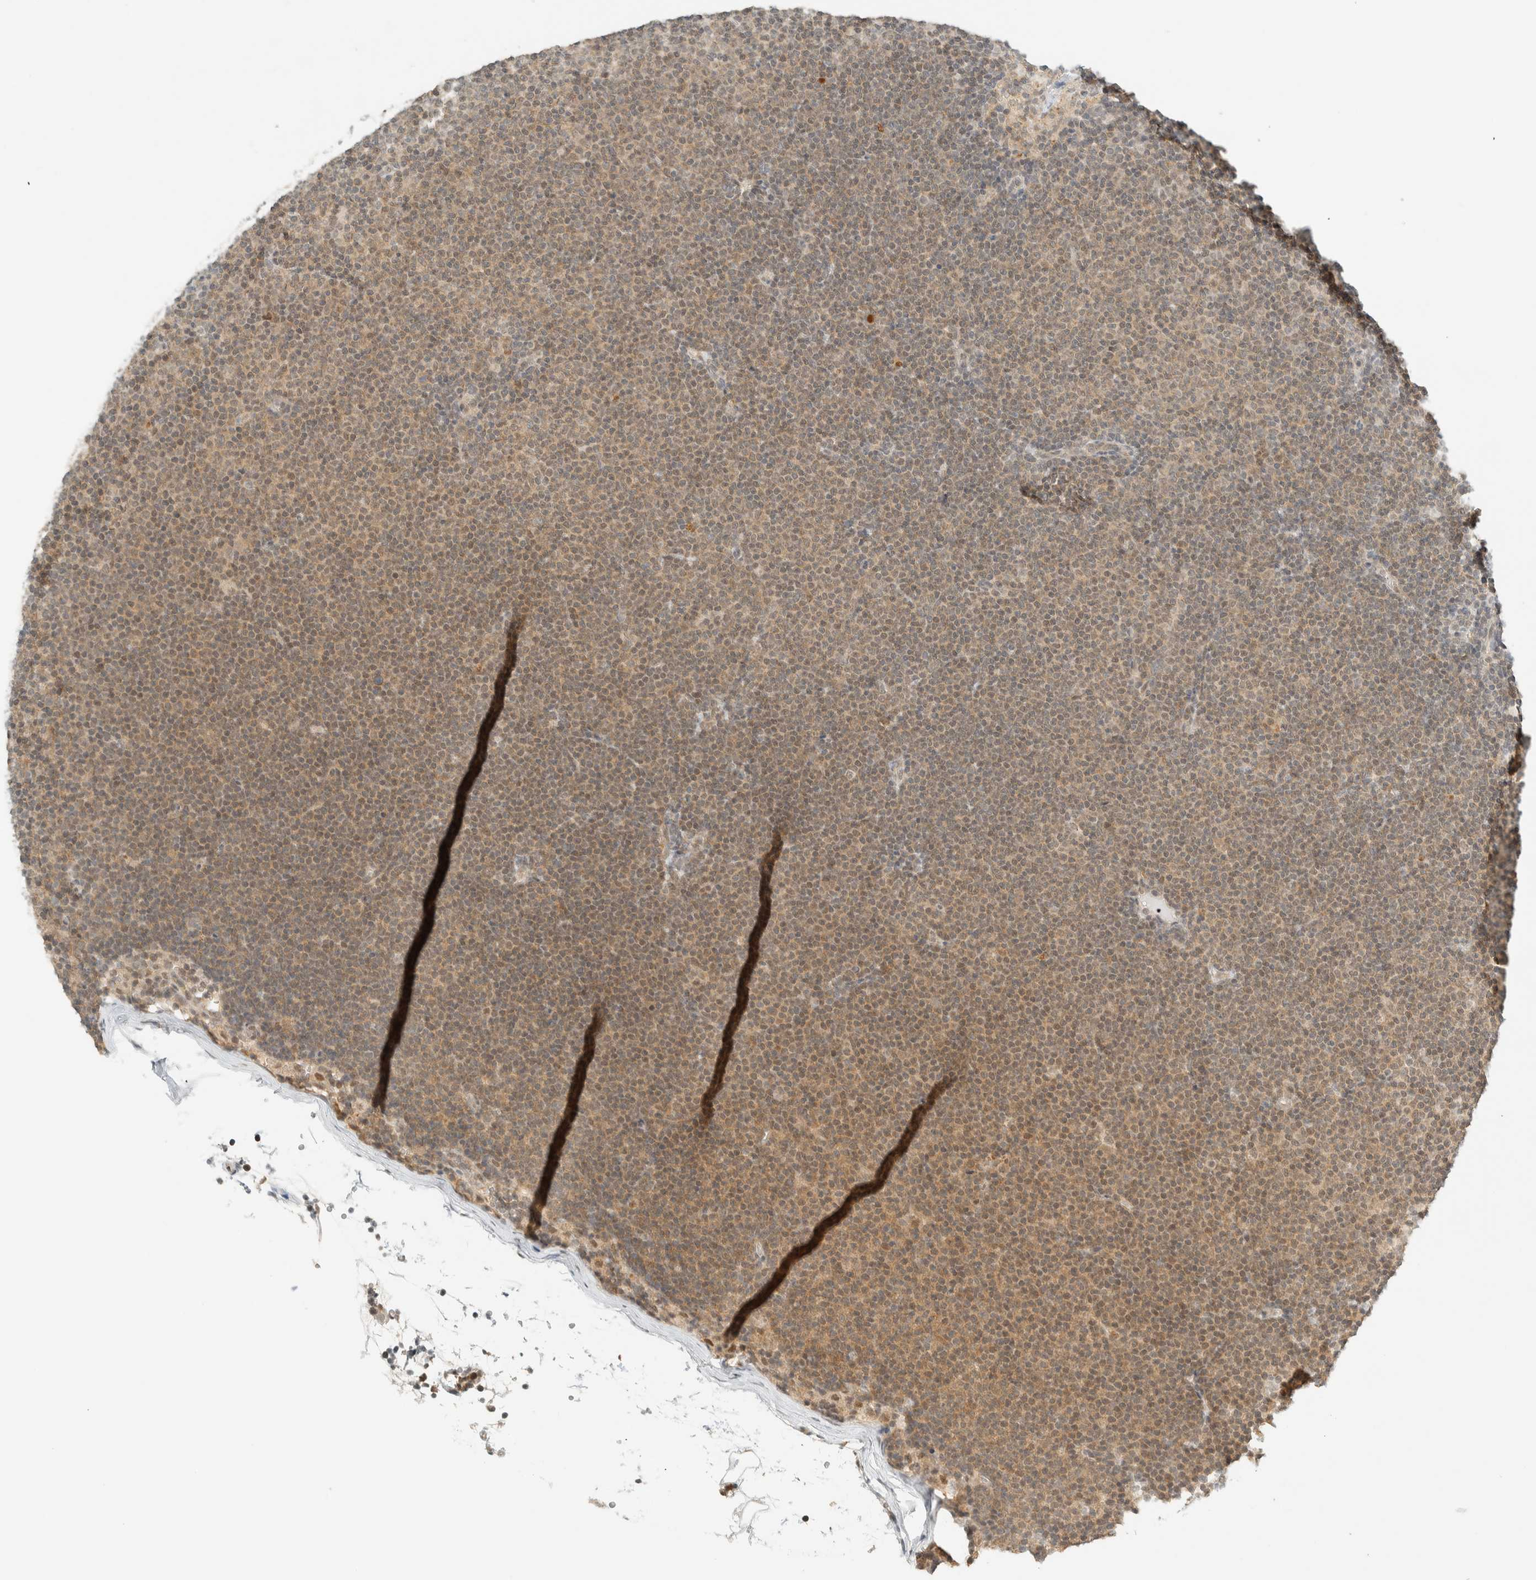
{"staining": {"intensity": "weak", "quantity": ">75%", "location": "cytoplasmic/membranous"}, "tissue": "lymphoma", "cell_type": "Tumor cells", "image_type": "cancer", "snomed": [{"axis": "morphology", "description": "Malignant lymphoma, non-Hodgkin's type, Low grade"}, {"axis": "topography", "description": "Lymph node"}], "caption": "Malignant lymphoma, non-Hodgkin's type (low-grade) stained for a protein (brown) shows weak cytoplasmic/membranous positive staining in approximately >75% of tumor cells.", "gene": "KIFAP3", "patient": {"sex": "female", "age": 53}}